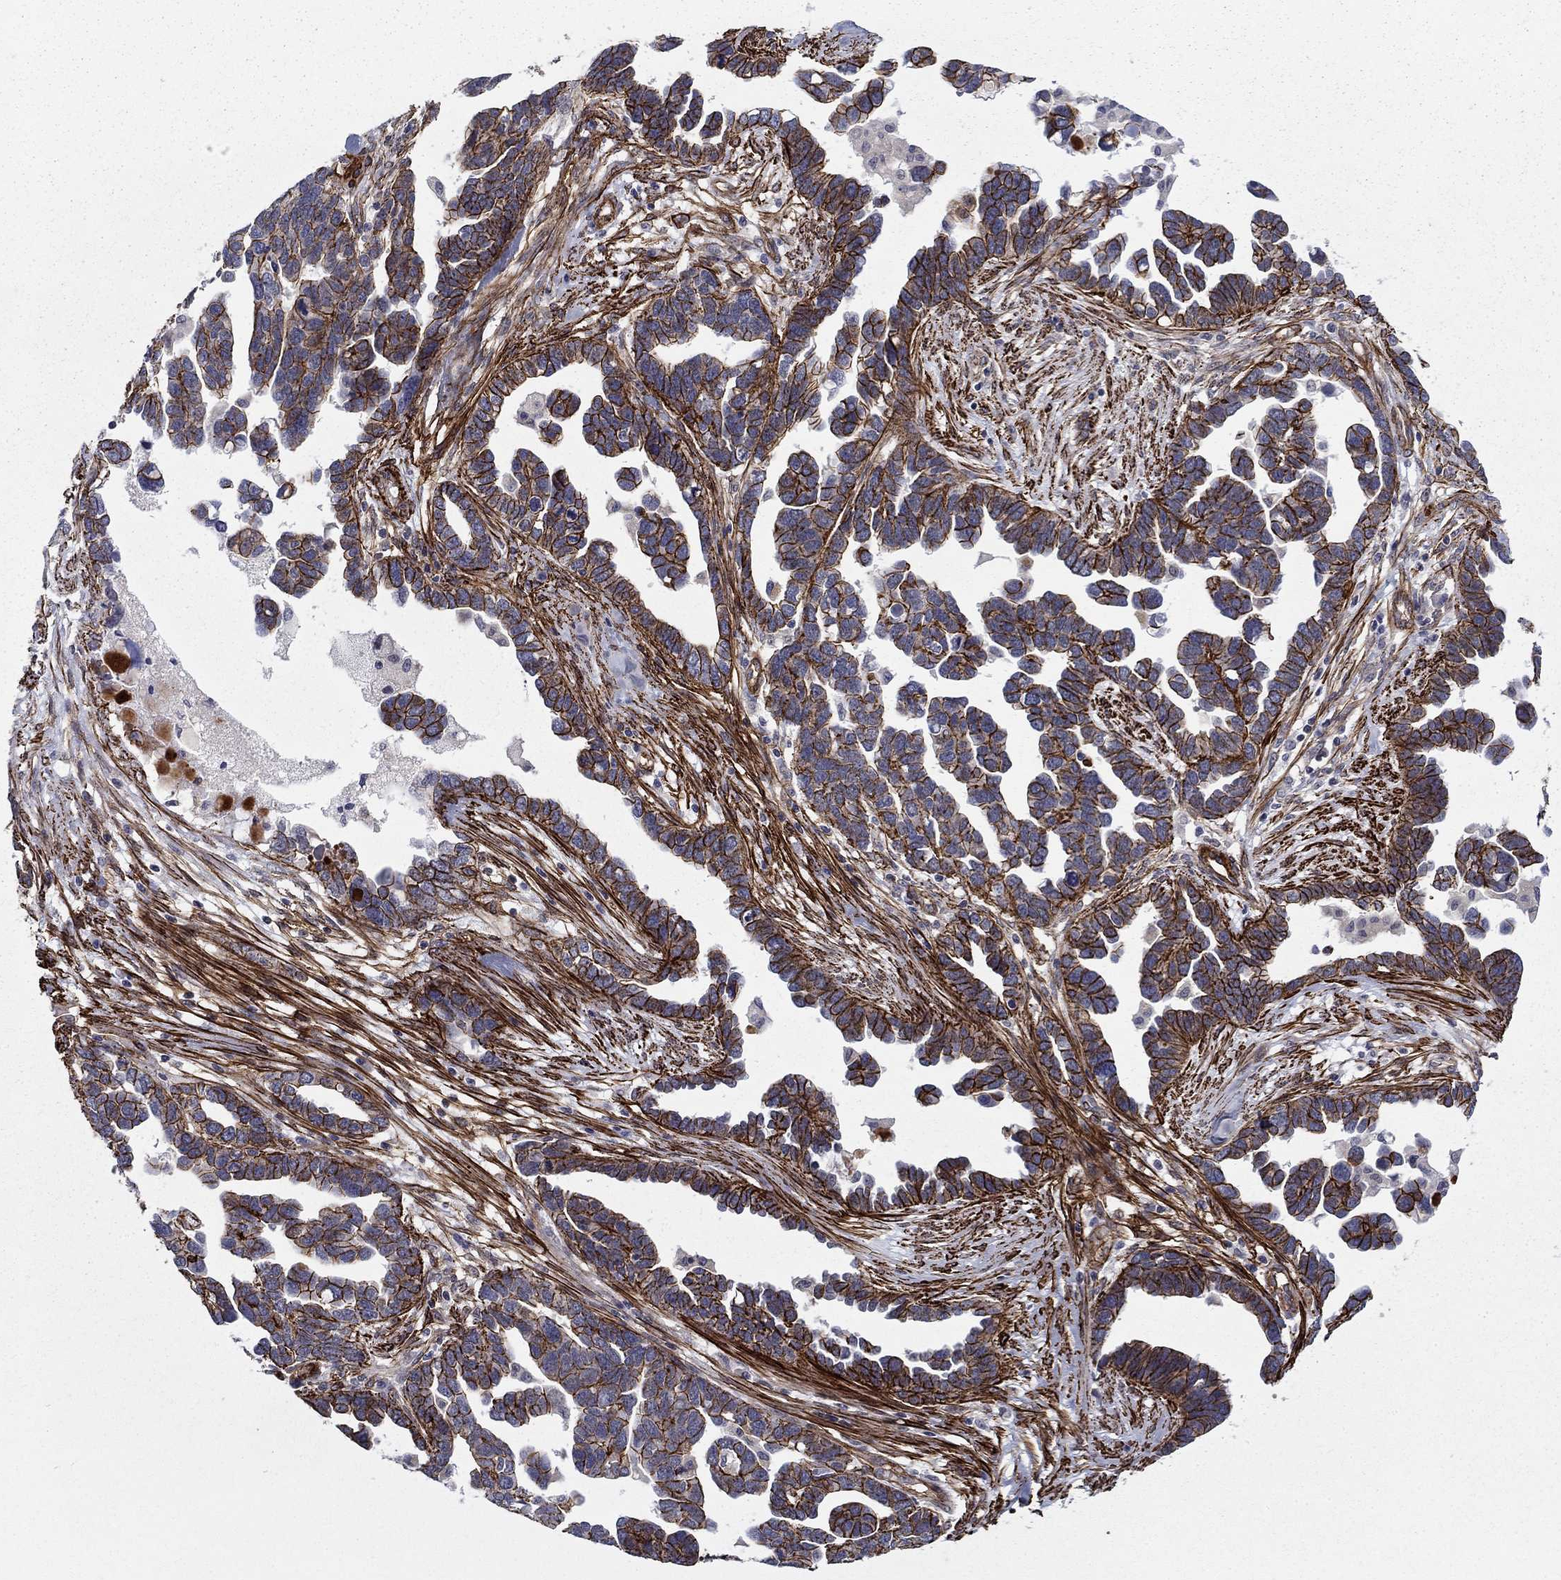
{"staining": {"intensity": "strong", "quantity": ">75%", "location": "cytoplasmic/membranous"}, "tissue": "ovarian cancer", "cell_type": "Tumor cells", "image_type": "cancer", "snomed": [{"axis": "morphology", "description": "Cystadenocarcinoma, serous, NOS"}, {"axis": "topography", "description": "Ovary"}], "caption": "A brown stain labels strong cytoplasmic/membranous staining of a protein in human ovarian cancer (serous cystadenocarcinoma) tumor cells.", "gene": "KRBA1", "patient": {"sex": "female", "age": 54}}